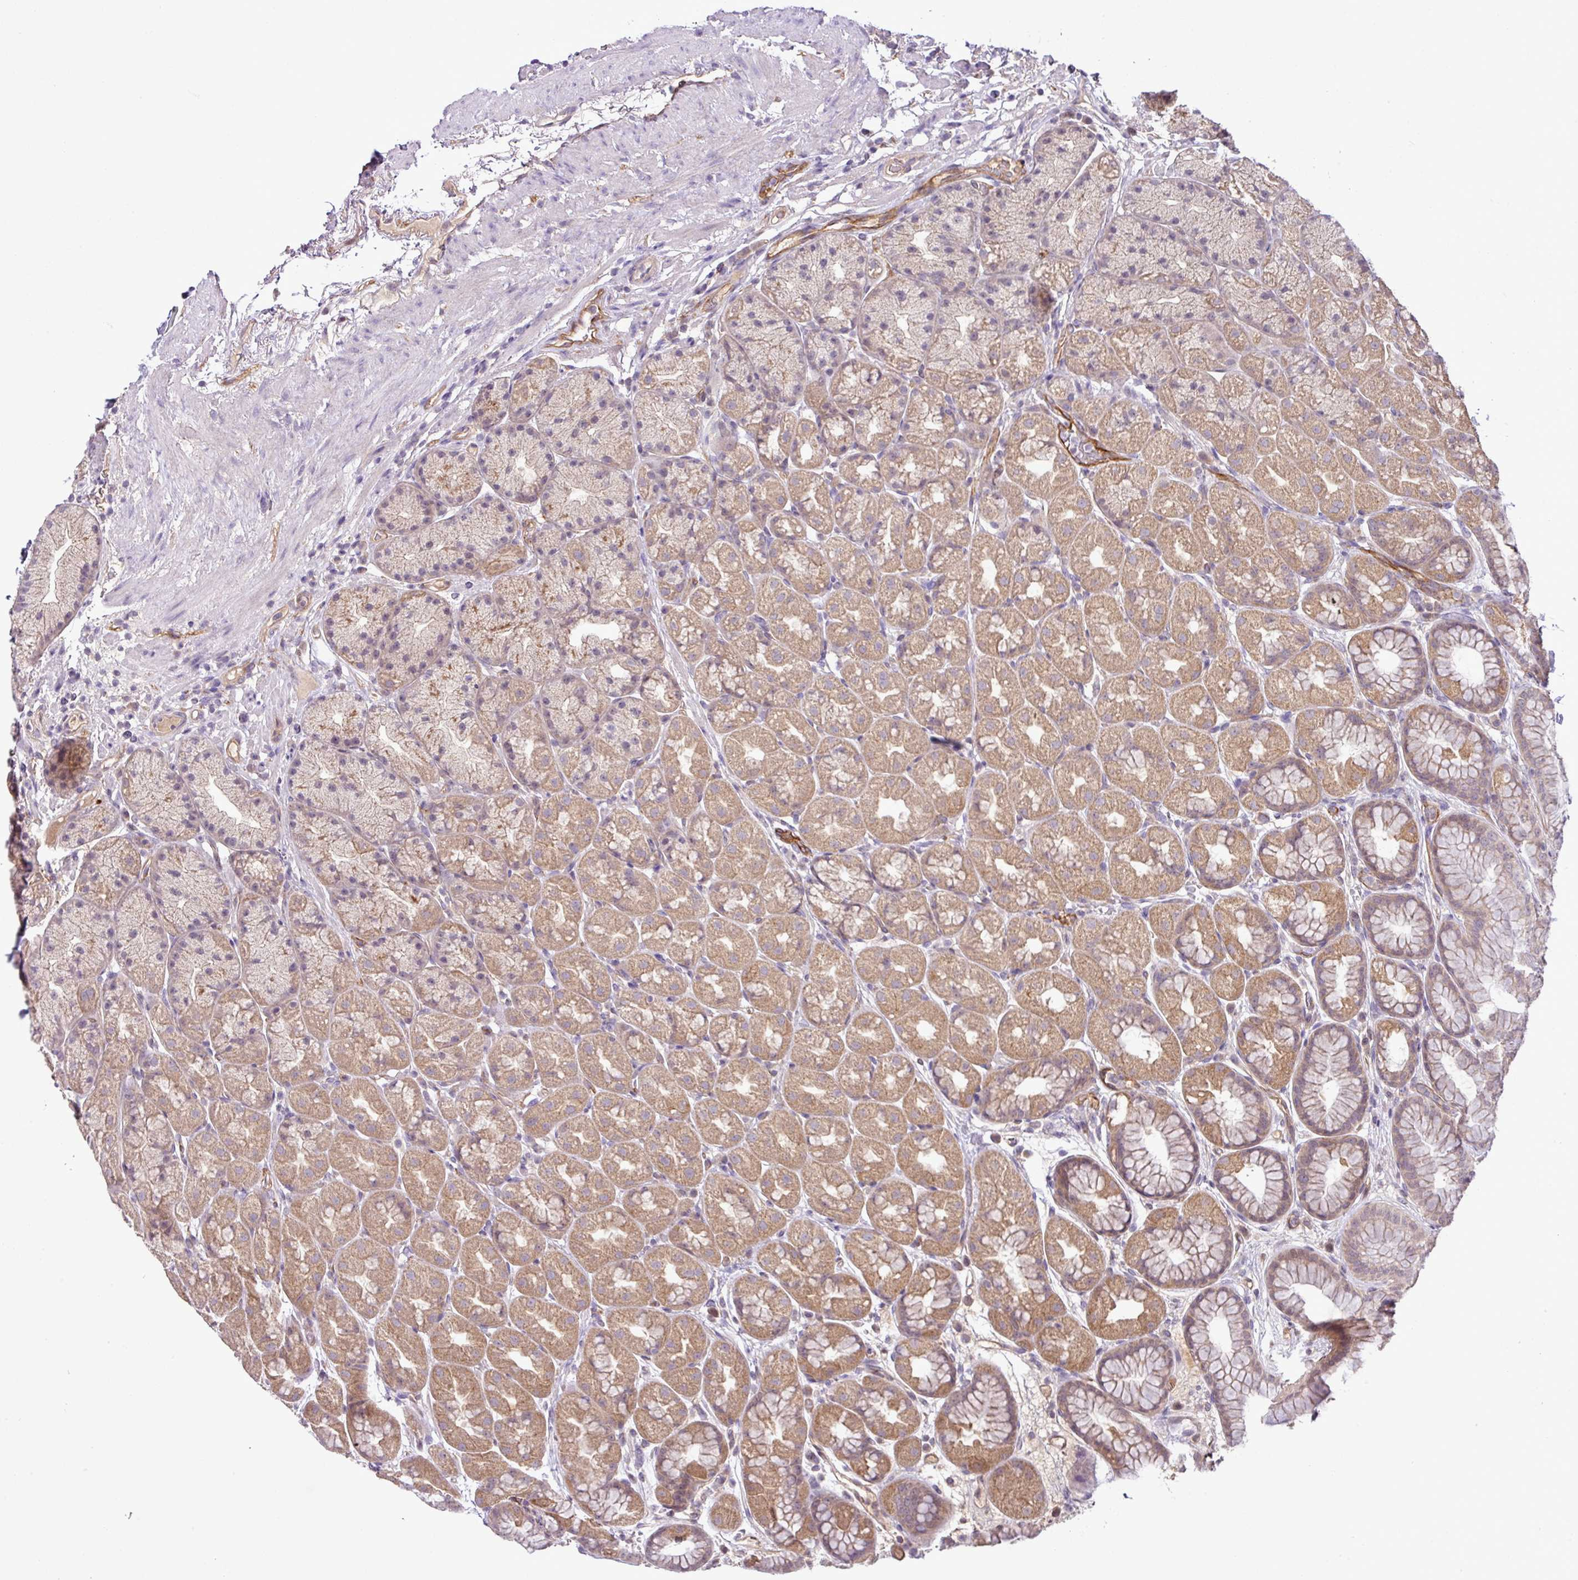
{"staining": {"intensity": "moderate", "quantity": ">75%", "location": "cytoplasmic/membranous"}, "tissue": "stomach", "cell_type": "Glandular cells", "image_type": "normal", "snomed": [{"axis": "morphology", "description": "Normal tissue, NOS"}, {"axis": "topography", "description": "Stomach, lower"}], "caption": "Stomach stained with IHC displays moderate cytoplasmic/membranous expression in about >75% of glandular cells.", "gene": "XIAP", "patient": {"sex": "male", "age": 67}}